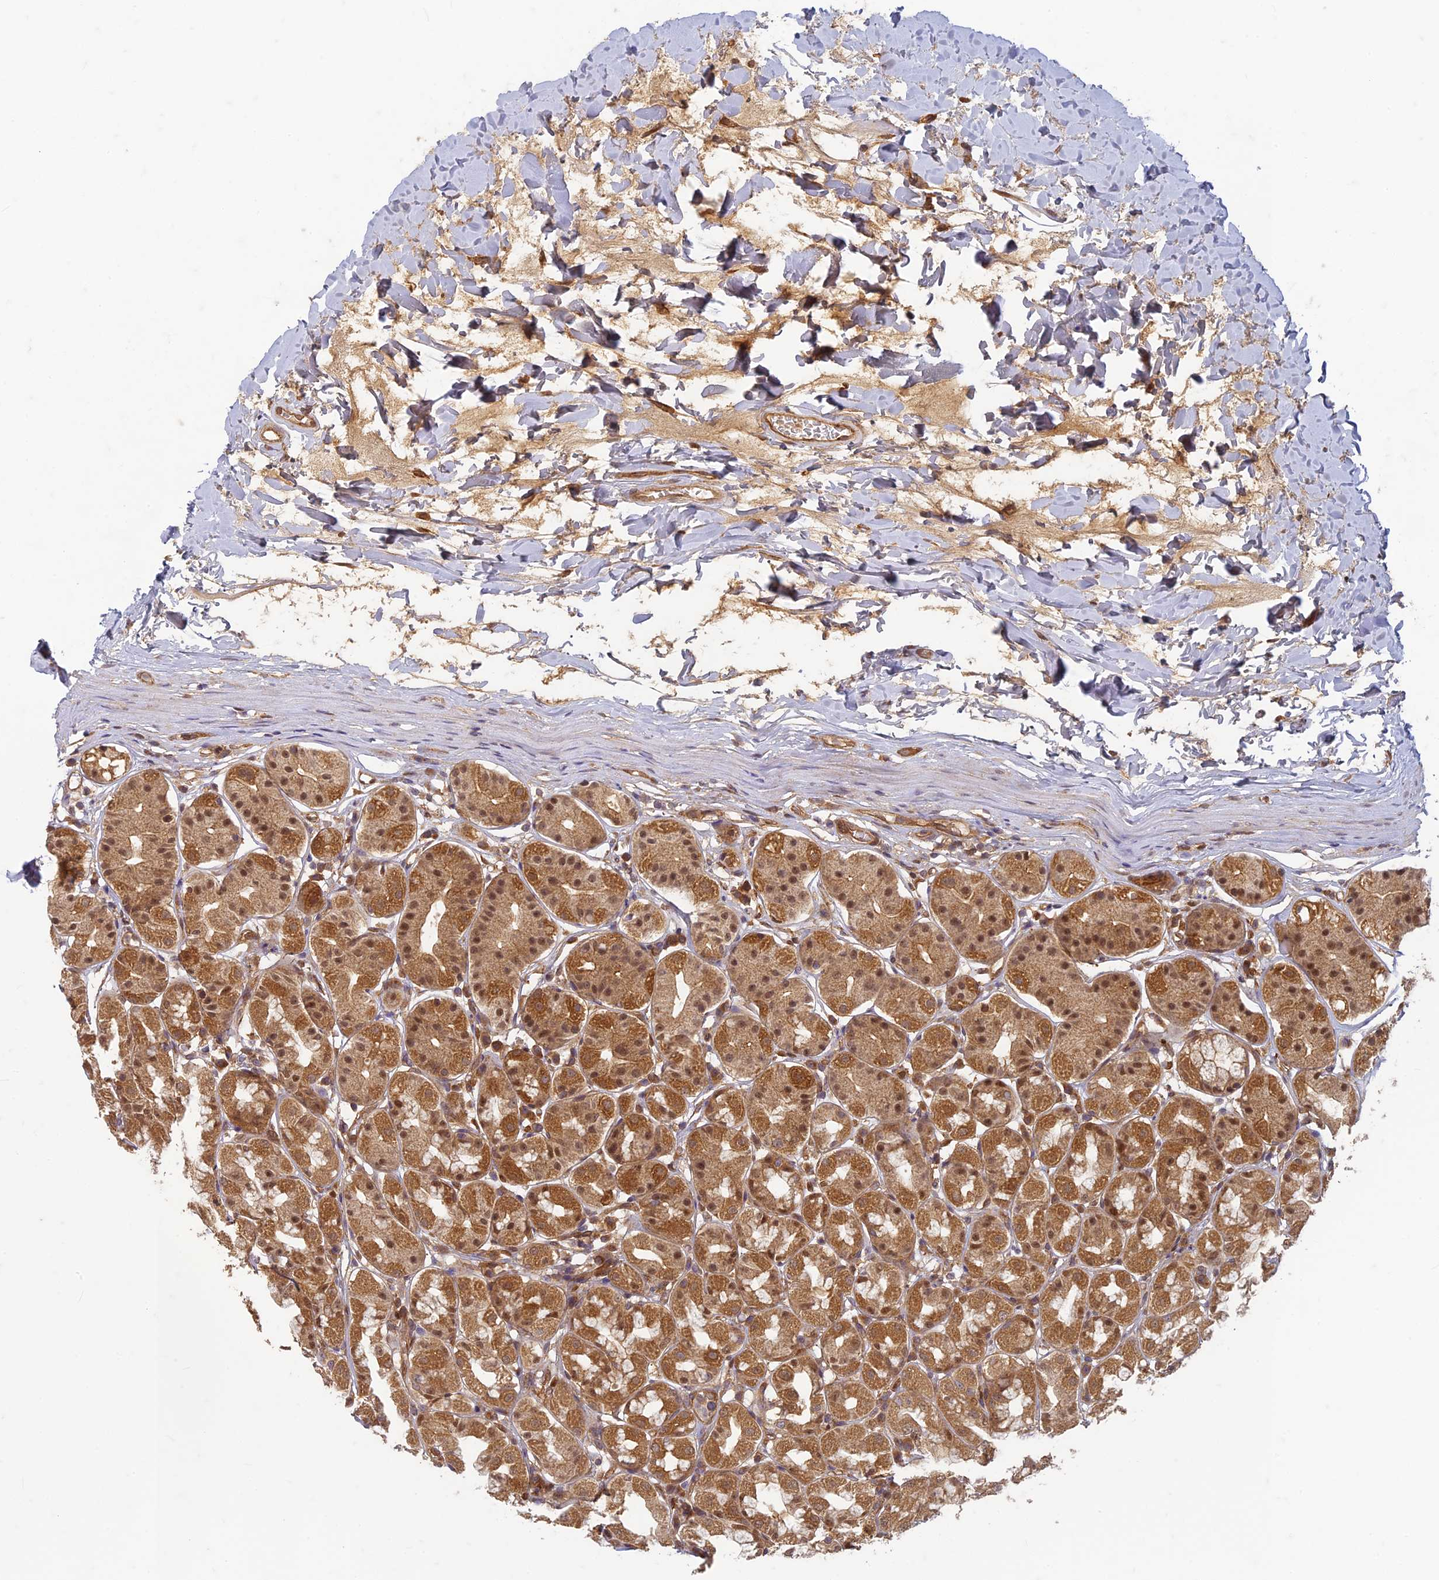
{"staining": {"intensity": "moderate", "quantity": ">75%", "location": "cytoplasmic/membranous,nuclear"}, "tissue": "stomach", "cell_type": "Glandular cells", "image_type": "normal", "snomed": [{"axis": "morphology", "description": "Normal tissue, NOS"}, {"axis": "topography", "description": "Stomach"}, {"axis": "topography", "description": "Stomach, lower"}], "caption": "A histopathology image of stomach stained for a protein exhibits moderate cytoplasmic/membranous,nuclear brown staining in glandular cells.", "gene": "TCF25", "patient": {"sex": "female", "age": 56}}